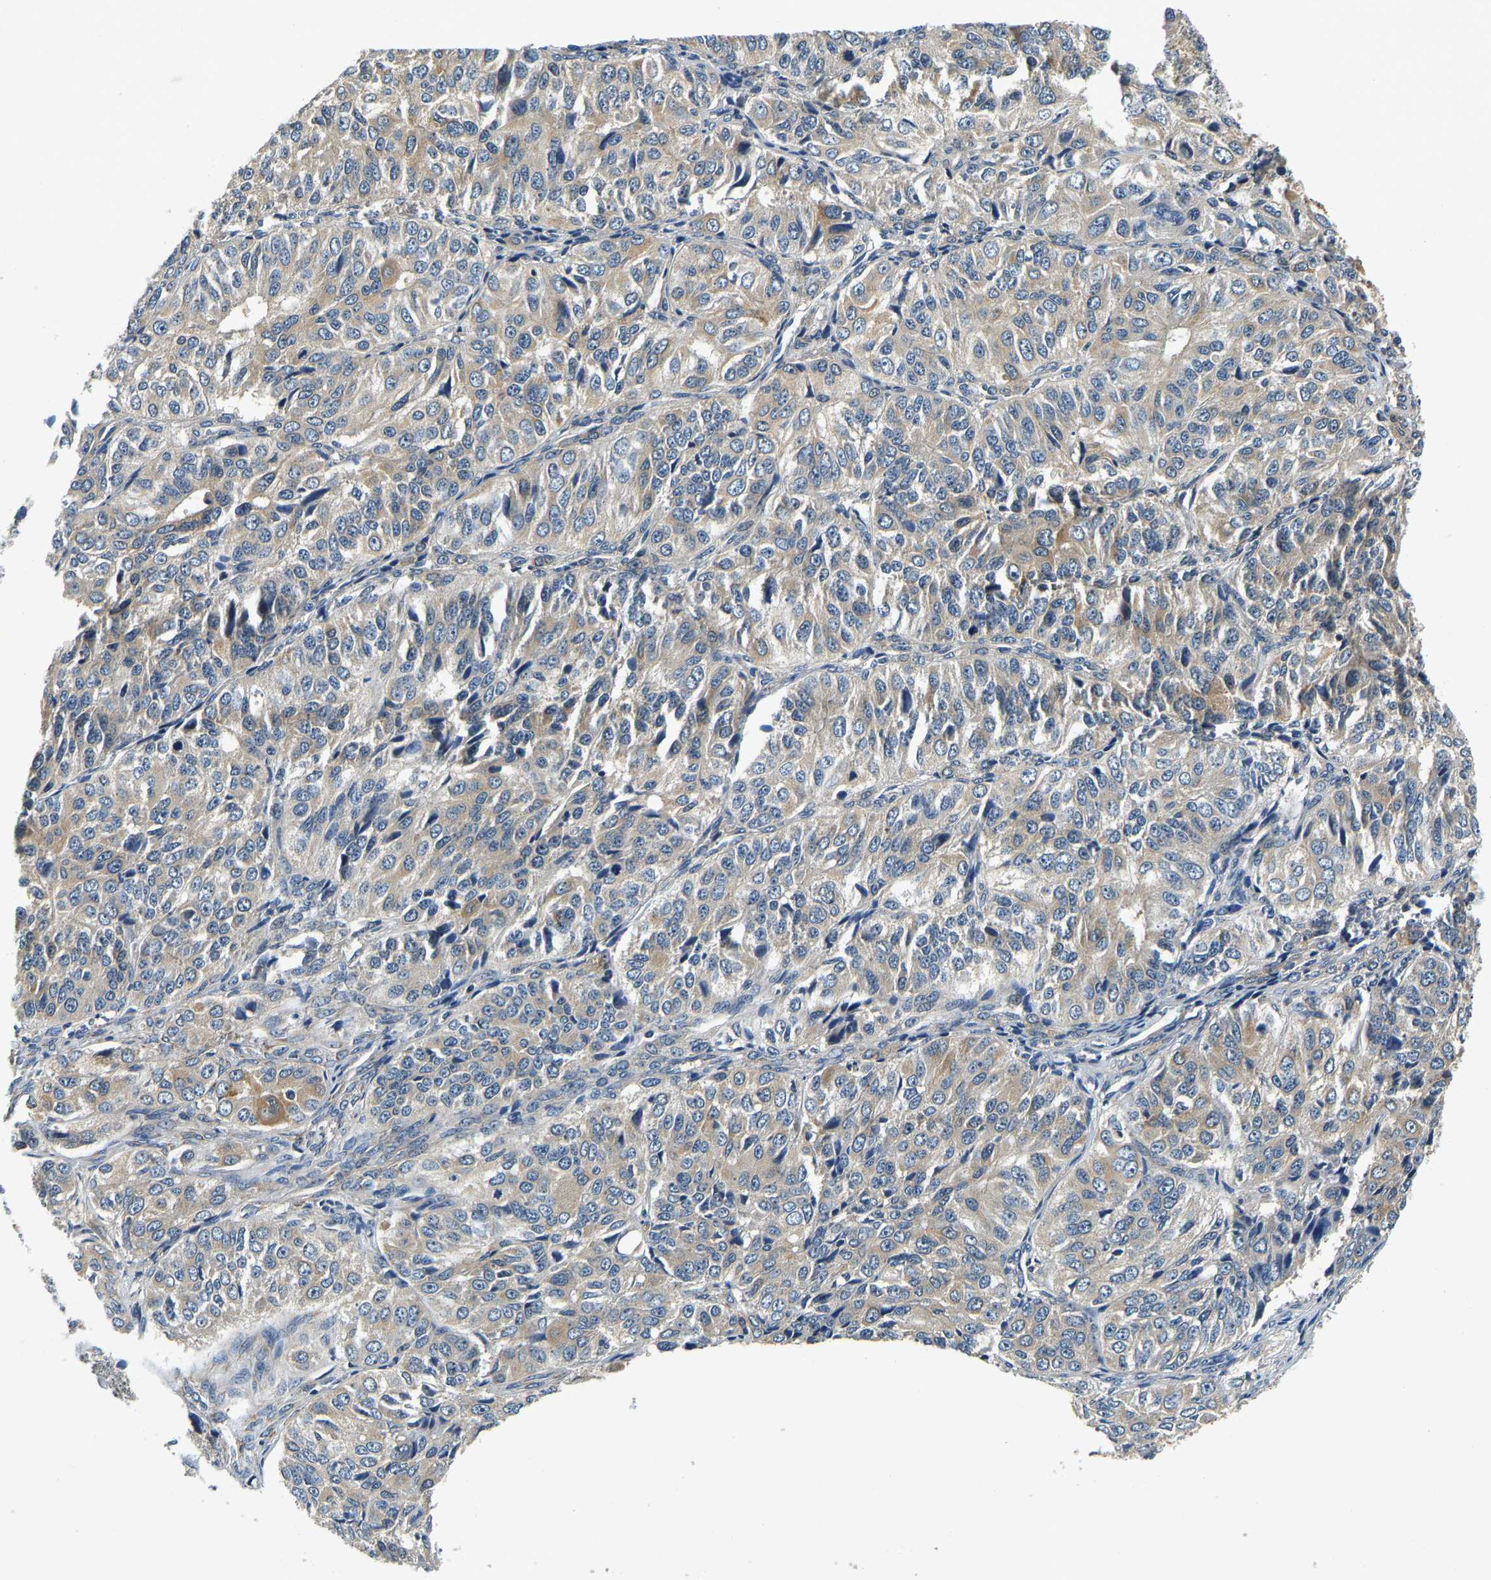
{"staining": {"intensity": "weak", "quantity": ">75%", "location": "cytoplasmic/membranous"}, "tissue": "ovarian cancer", "cell_type": "Tumor cells", "image_type": "cancer", "snomed": [{"axis": "morphology", "description": "Carcinoma, endometroid"}, {"axis": "topography", "description": "Ovary"}], "caption": "The micrograph reveals staining of ovarian cancer, revealing weak cytoplasmic/membranous protein positivity (brown color) within tumor cells.", "gene": "RESF1", "patient": {"sex": "female", "age": 51}}